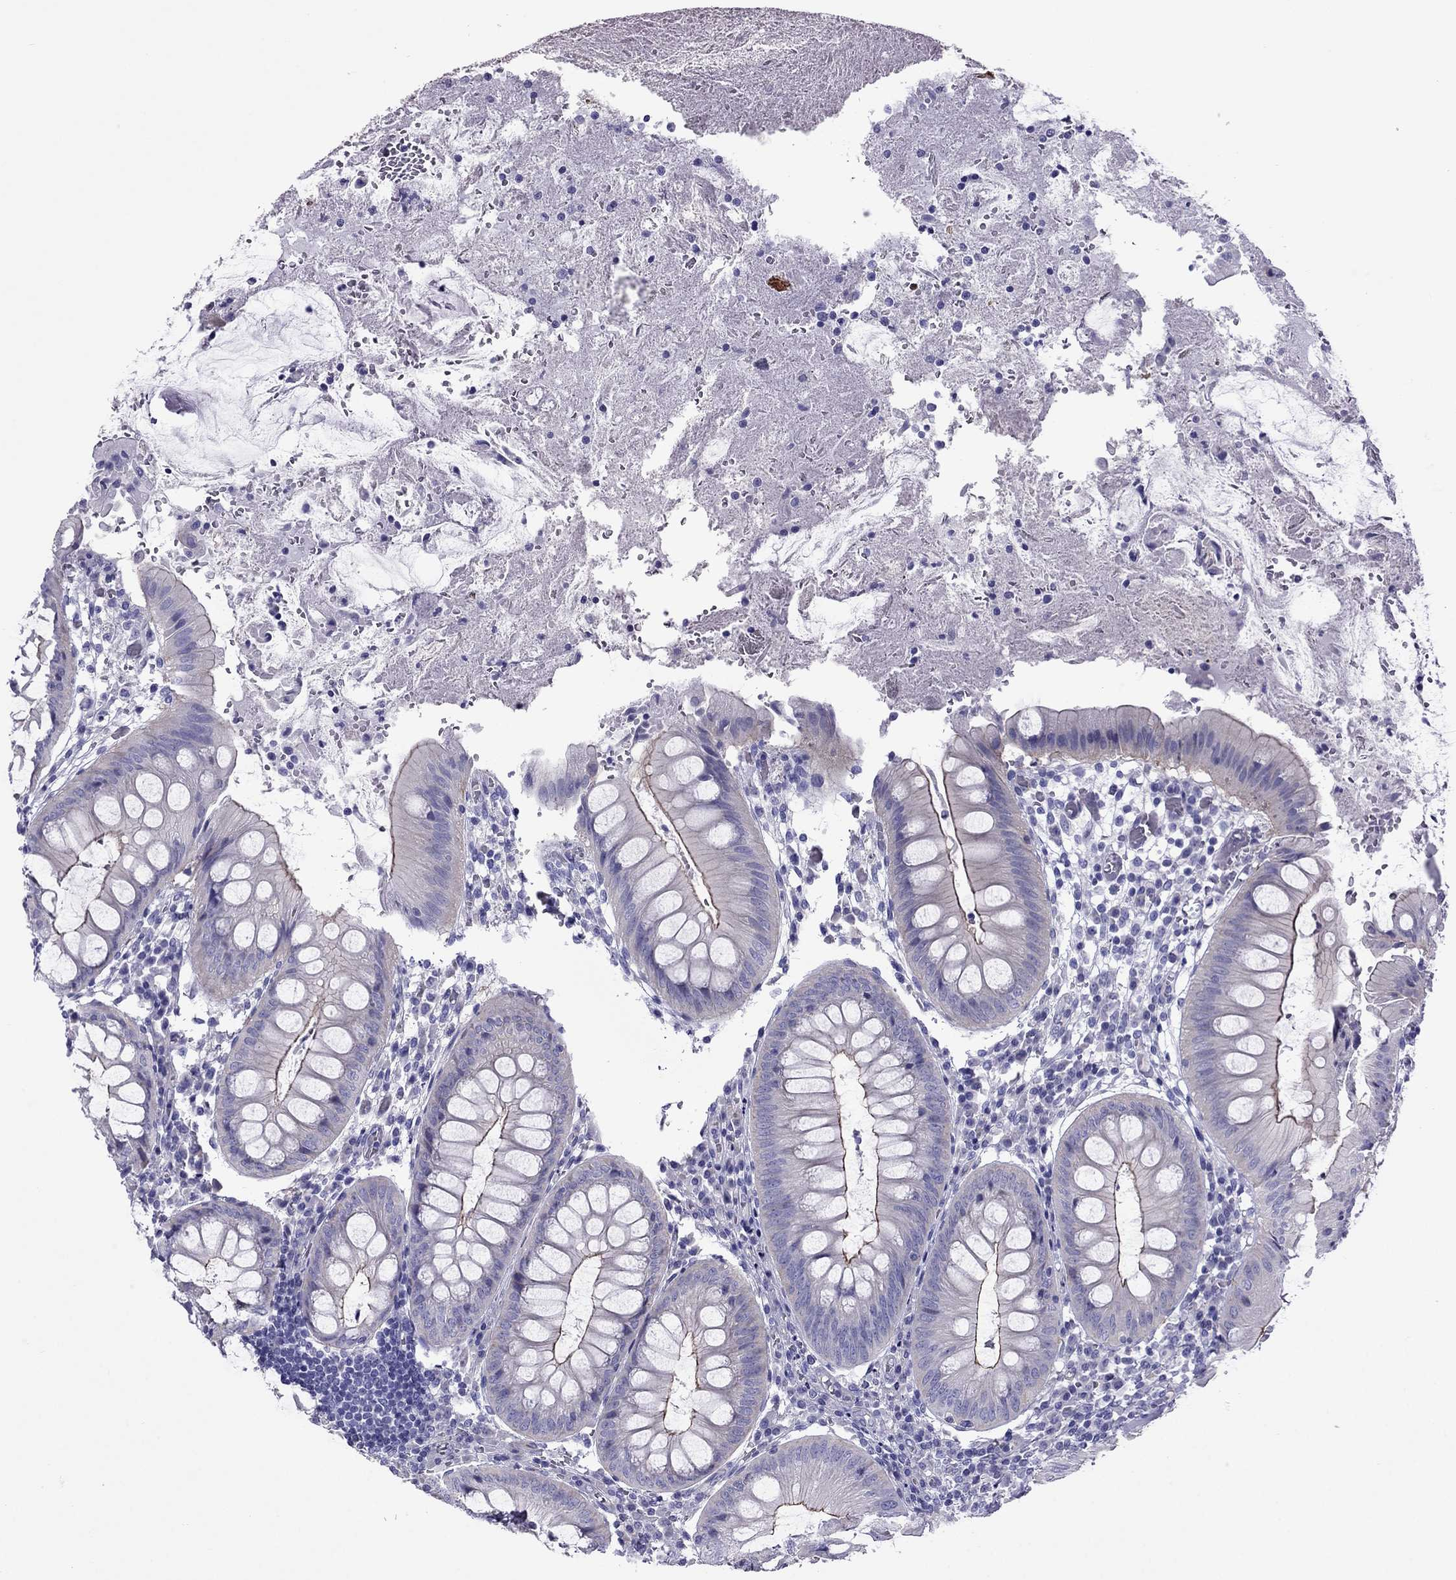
{"staining": {"intensity": "weak", "quantity": "25%-75%", "location": "cytoplasmic/membranous"}, "tissue": "appendix", "cell_type": "Glandular cells", "image_type": "normal", "snomed": [{"axis": "morphology", "description": "Normal tissue, NOS"}, {"axis": "morphology", "description": "Inflammation, NOS"}, {"axis": "topography", "description": "Appendix"}], "caption": "Immunohistochemistry of benign appendix displays low levels of weak cytoplasmic/membranous staining in approximately 25%-75% of glandular cells.", "gene": "MYL11", "patient": {"sex": "male", "age": 16}}